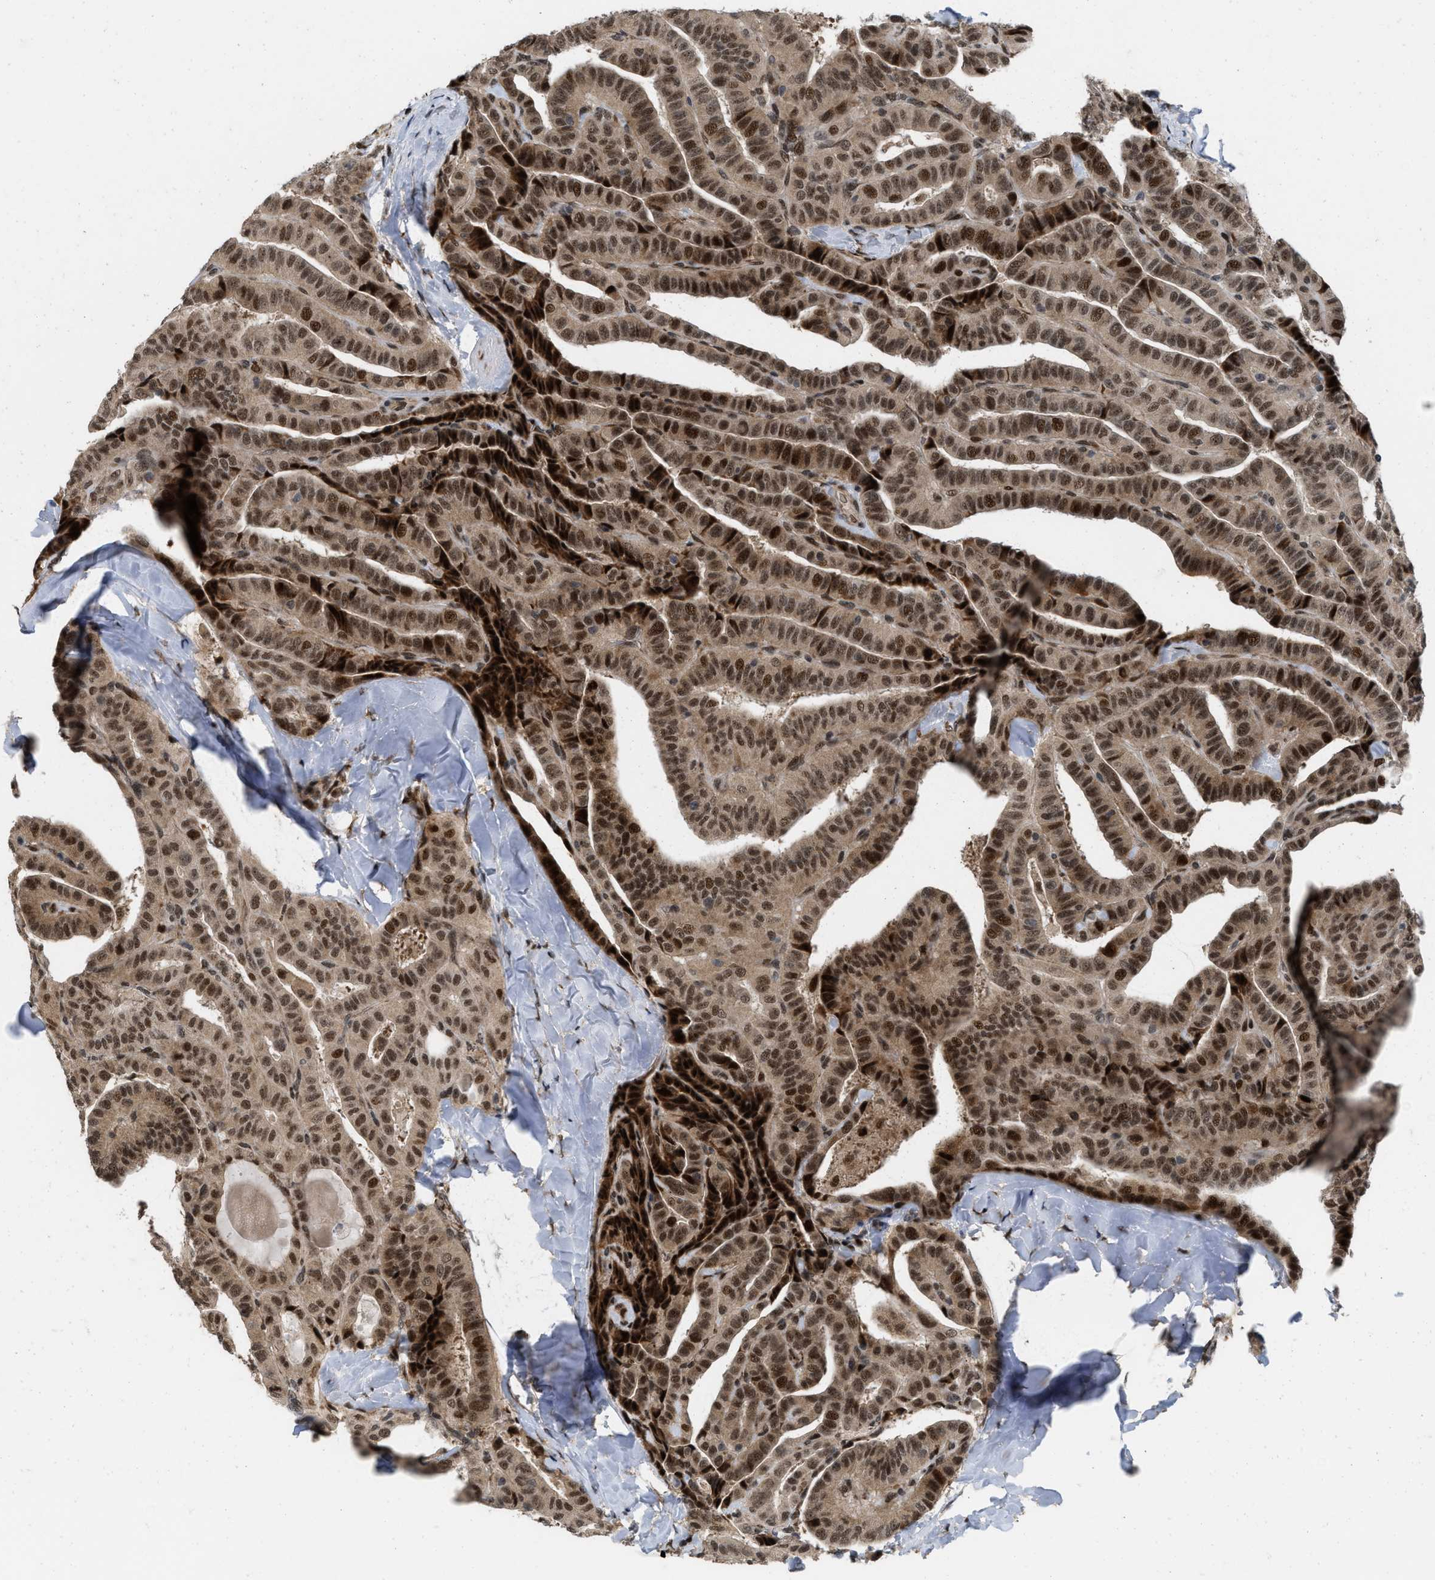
{"staining": {"intensity": "strong", "quantity": ">75%", "location": "cytoplasmic/membranous,nuclear"}, "tissue": "thyroid cancer", "cell_type": "Tumor cells", "image_type": "cancer", "snomed": [{"axis": "morphology", "description": "Papillary adenocarcinoma, NOS"}, {"axis": "topography", "description": "Thyroid gland"}], "caption": "Protein staining of papillary adenocarcinoma (thyroid) tissue exhibits strong cytoplasmic/membranous and nuclear positivity in about >75% of tumor cells.", "gene": "ANKRD11", "patient": {"sex": "male", "age": 77}}